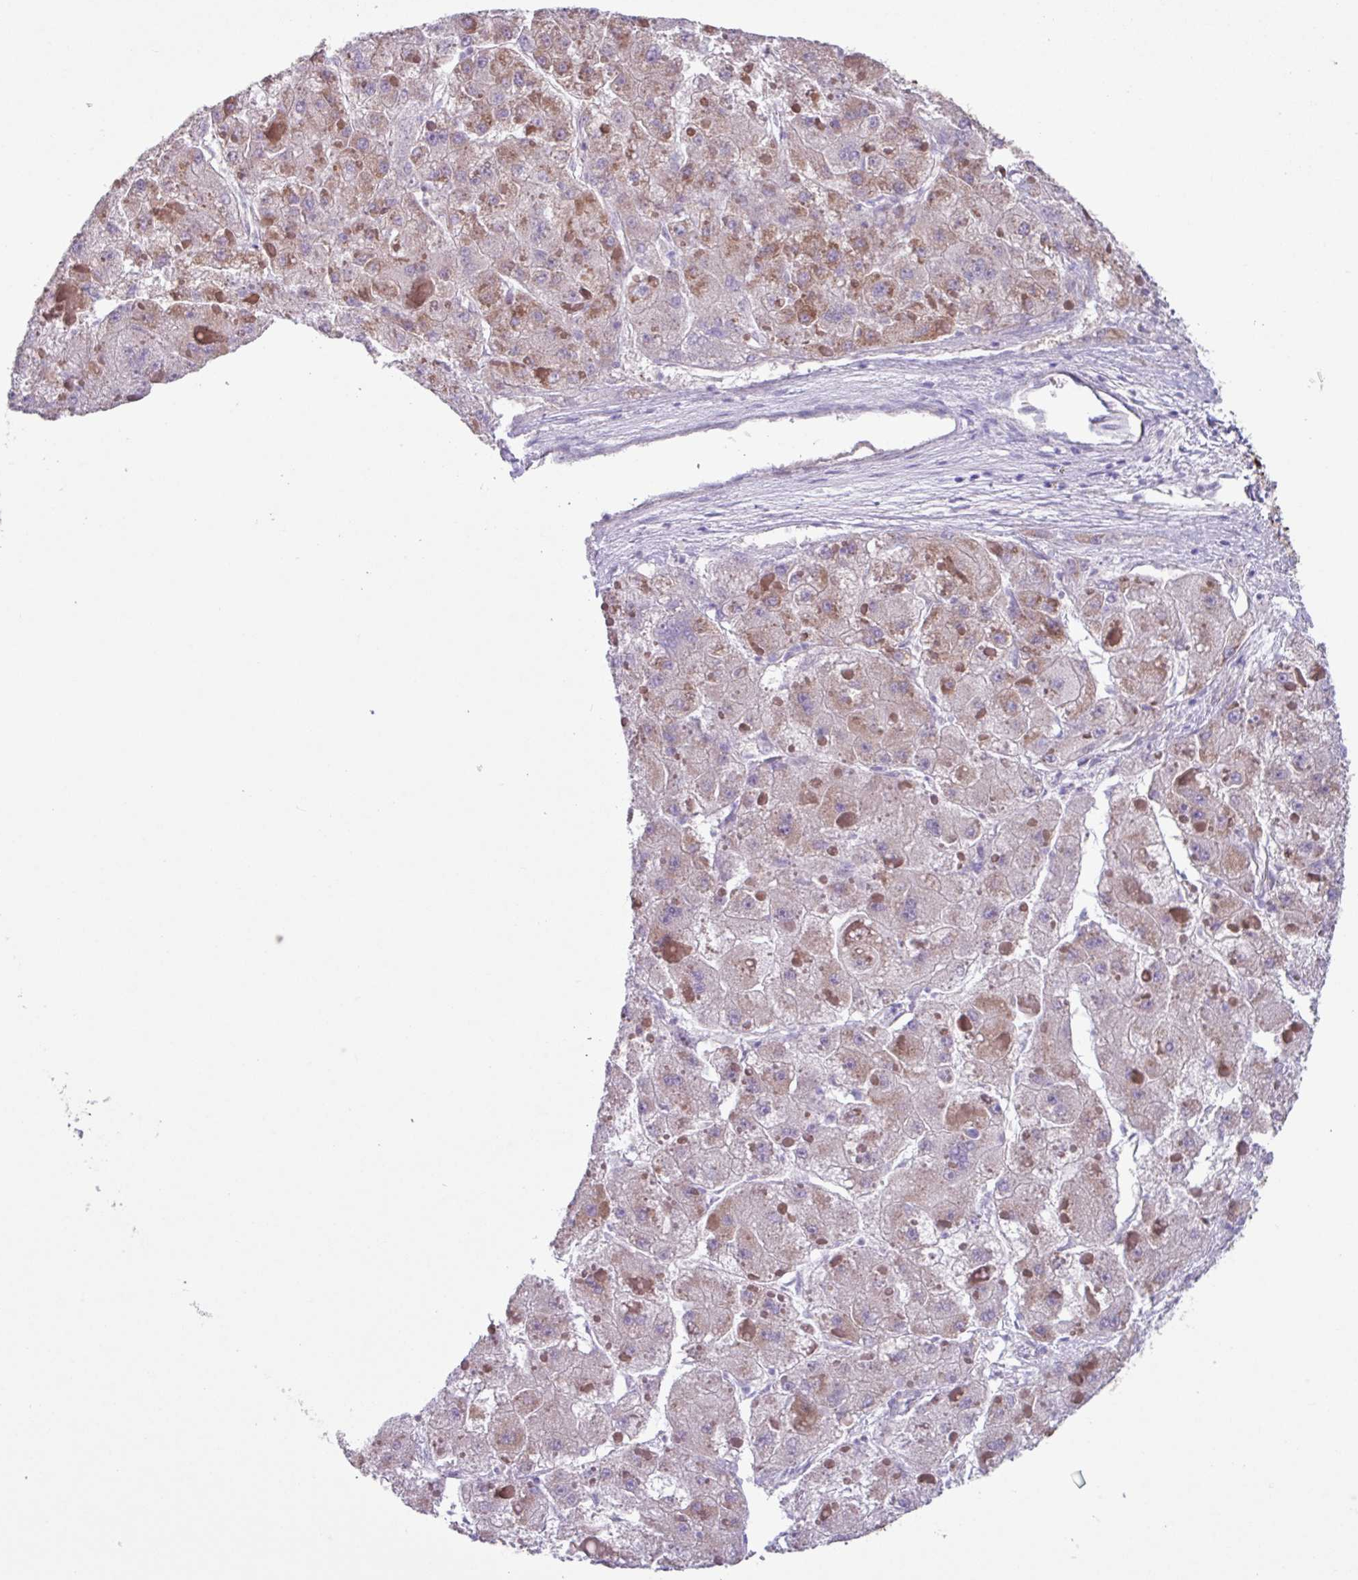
{"staining": {"intensity": "moderate", "quantity": "25%-75%", "location": "cytoplasmic/membranous"}, "tissue": "liver cancer", "cell_type": "Tumor cells", "image_type": "cancer", "snomed": [{"axis": "morphology", "description": "Carcinoma, Hepatocellular, NOS"}, {"axis": "topography", "description": "Liver"}], "caption": "Liver cancer was stained to show a protein in brown. There is medium levels of moderate cytoplasmic/membranous staining in approximately 25%-75% of tumor cells.", "gene": "OTULIN", "patient": {"sex": "female", "age": 73}}